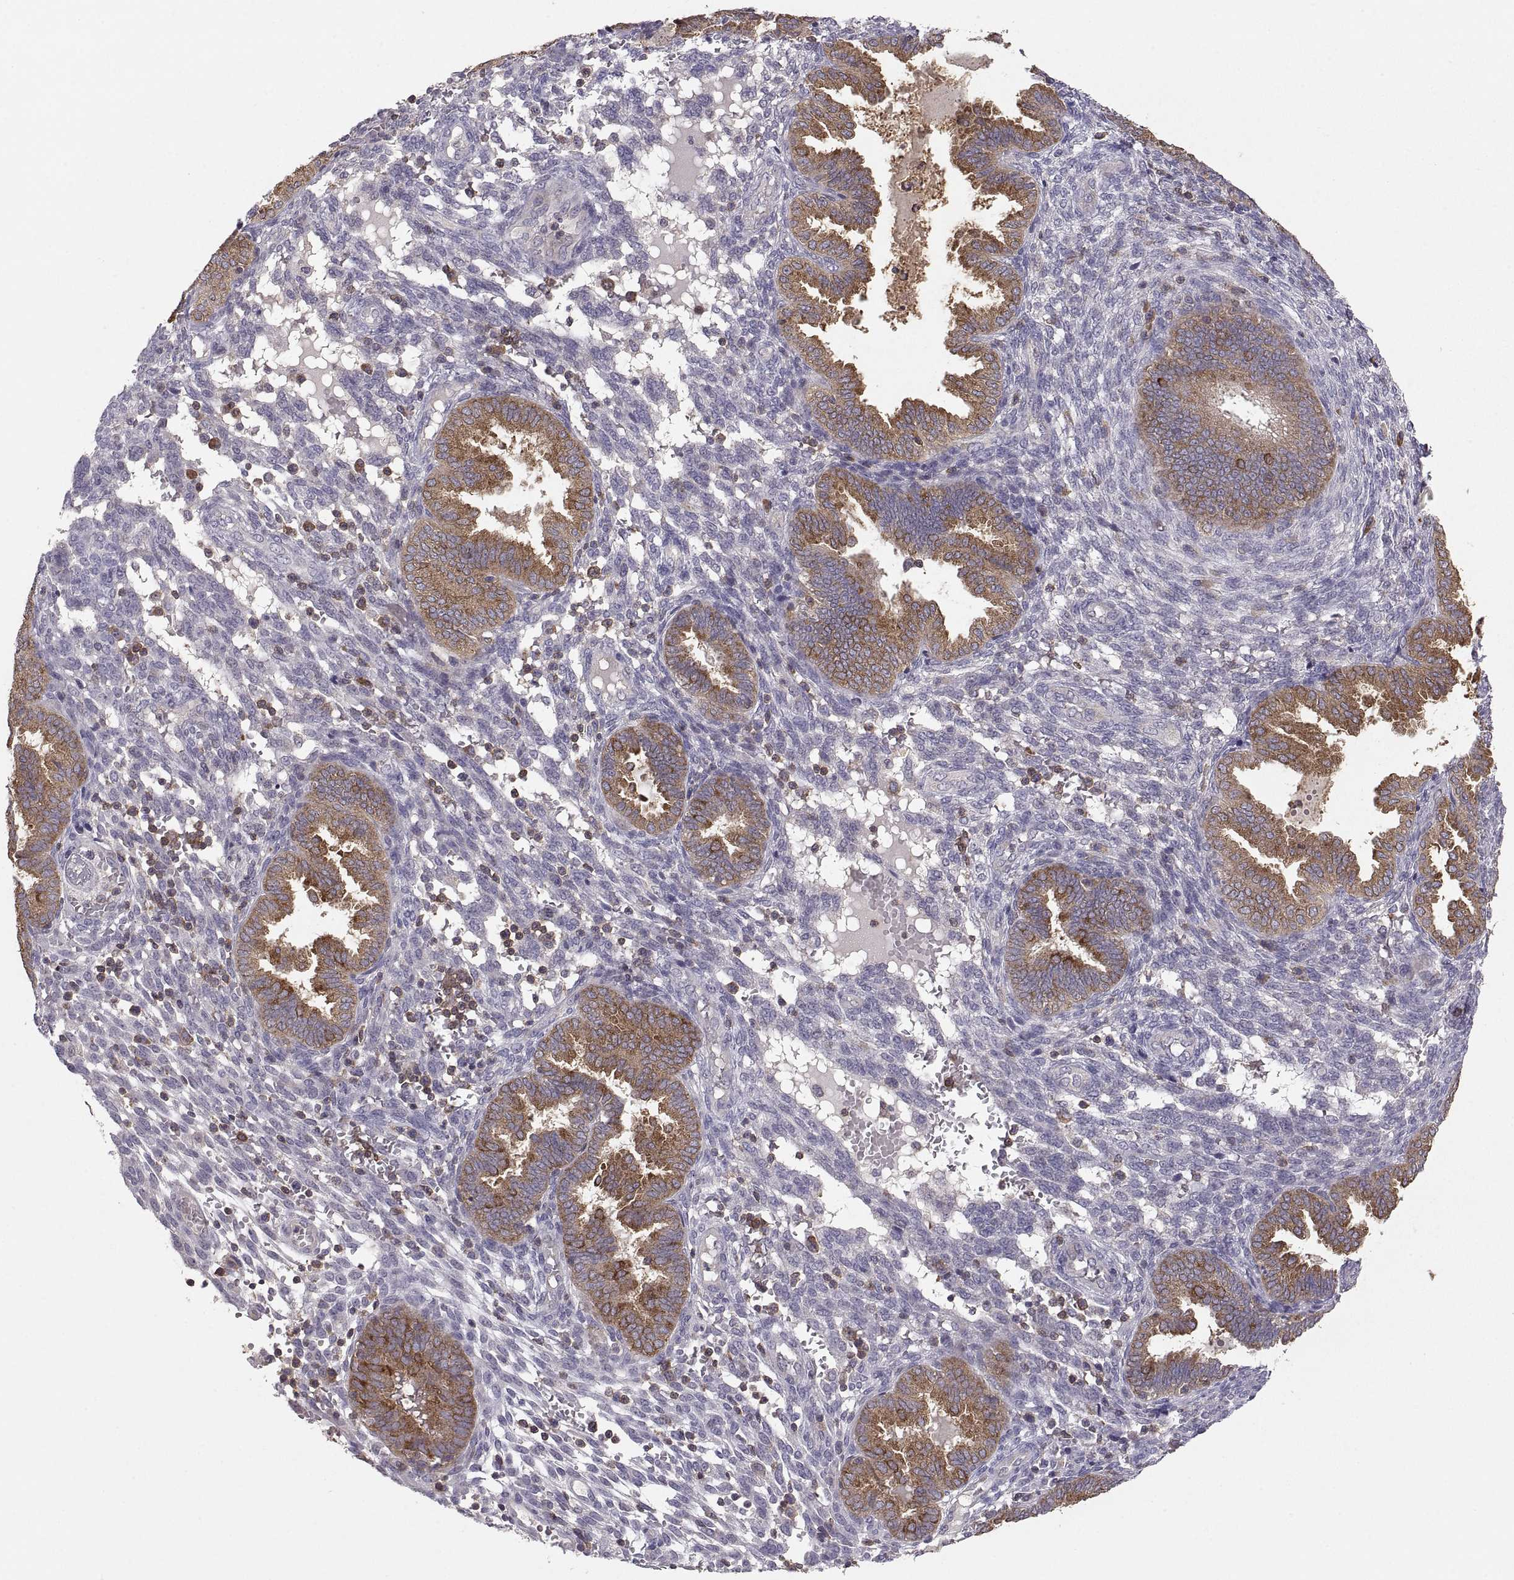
{"staining": {"intensity": "negative", "quantity": "none", "location": "none"}, "tissue": "endometrium", "cell_type": "Cells in endometrial stroma", "image_type": "normal", "snomed": [{"axis": "morphology", "description": "Normal tissue, NOS"}, {"axis": "topography", "description": "Endometrium"}], "caption": "Cells in endometrial stroma are negative for protein expression in benign human endometrium. (DAB immunohistochemistry with hematoxylin counter stain).", "gene": "EZR", "patient": {"sex": "female", "age": 42}}